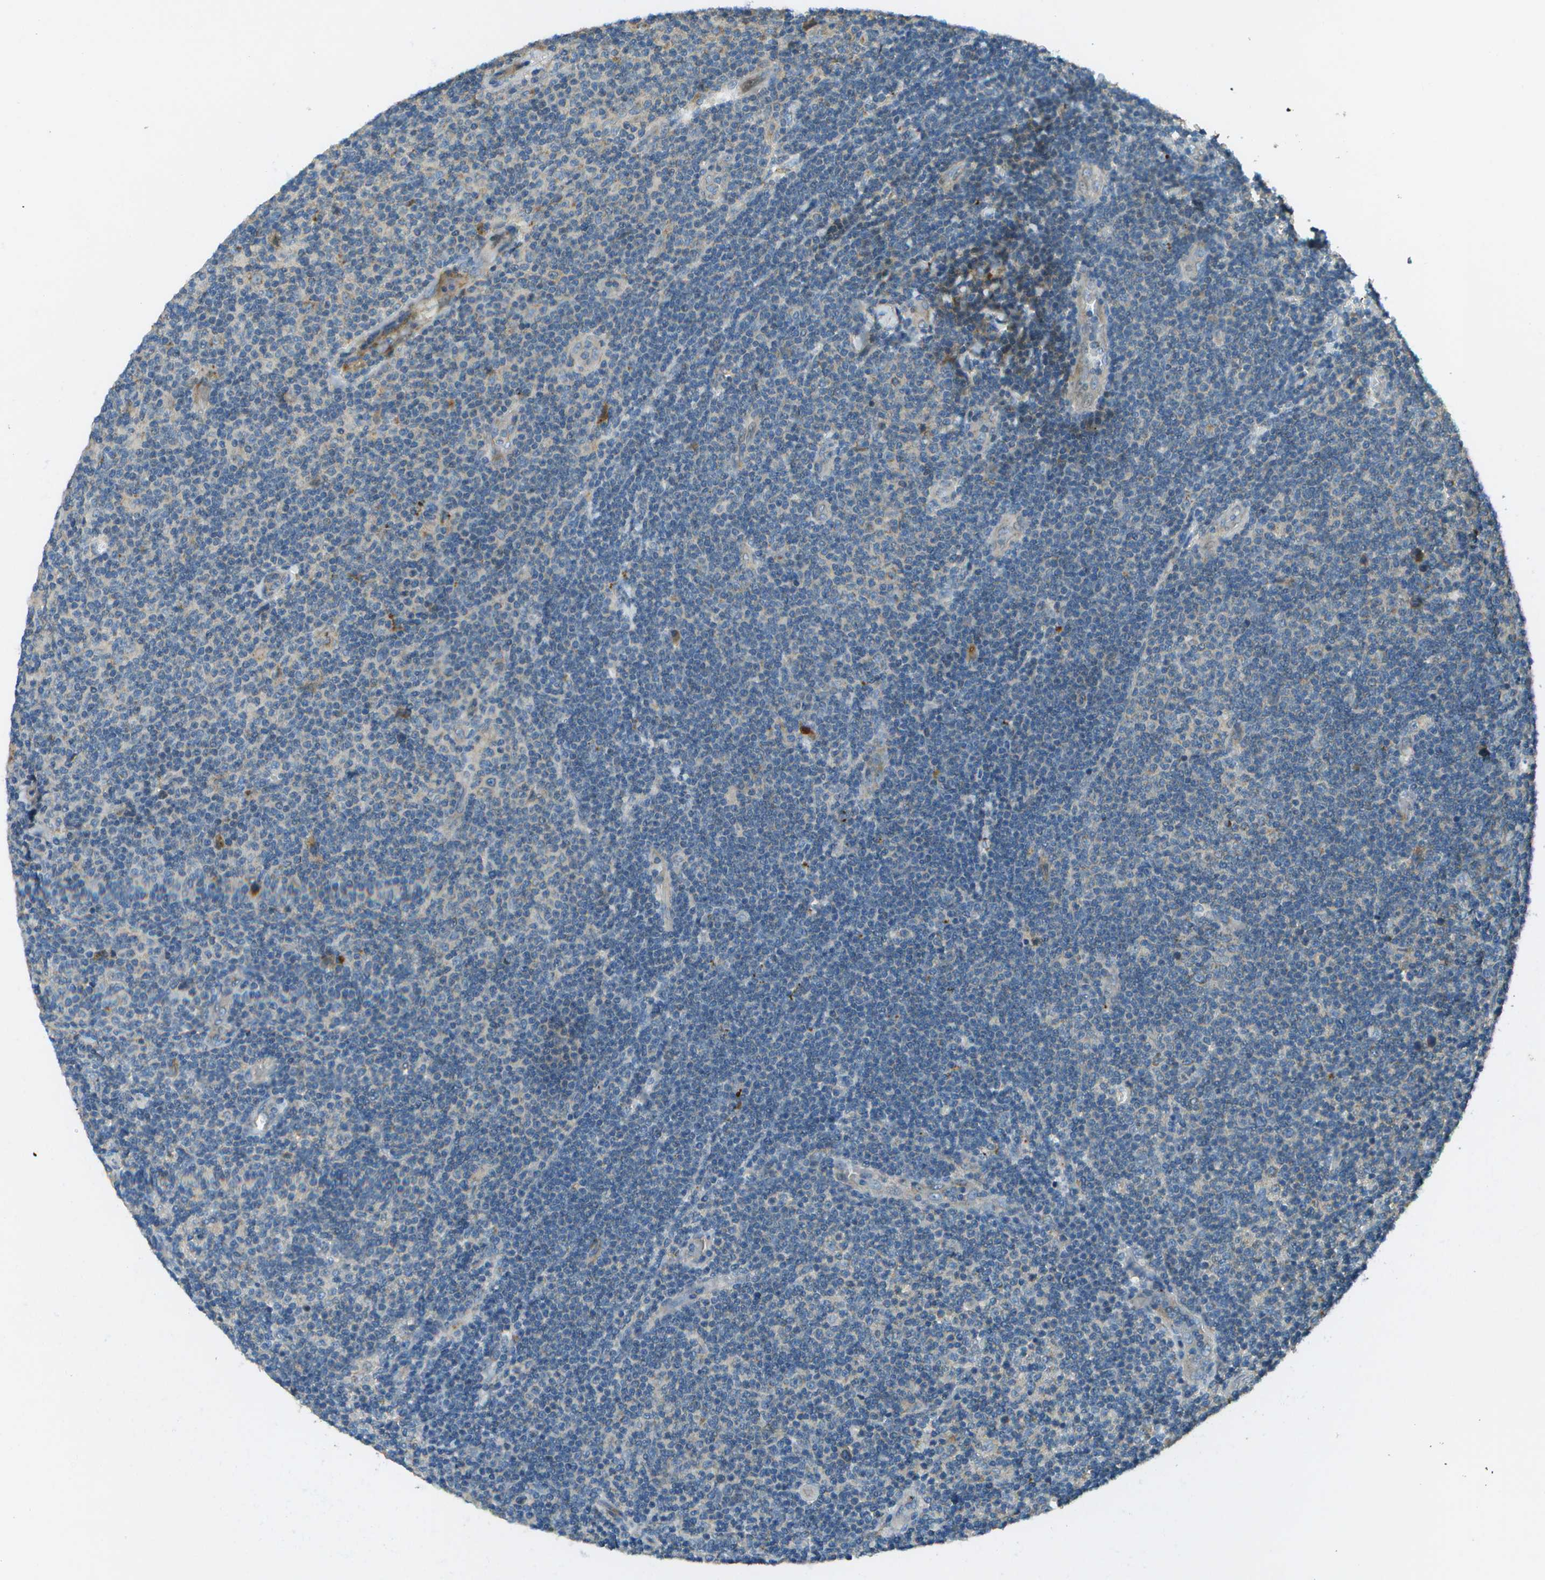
{"staining": {"intensity": "weak", "quantity": "<25%", "location": "cytoplasmic/membranous"}, "tissue": "lymphoma", "cell_type": "Tumor cells", "image_type": "cancer", "snomed": [{"axis": "morphology", "description": "Malignant lymphoma, non-Hodgkin's type, Low grade"}, {"axis": "topography", "description": "Lymph node"}], "caption": "This is a micrograph of immunohistochemistry (IHC) staining of low-grade malignant lymphoma, non-Hodgkin's type, which shows no expression in tumor cells. The staining is performed using DAB brown chromogen with nuclei counter-stained in using hematoxylin.", "gene": "PXYLP1", "patient": {"sex": "male", "age": 83}}